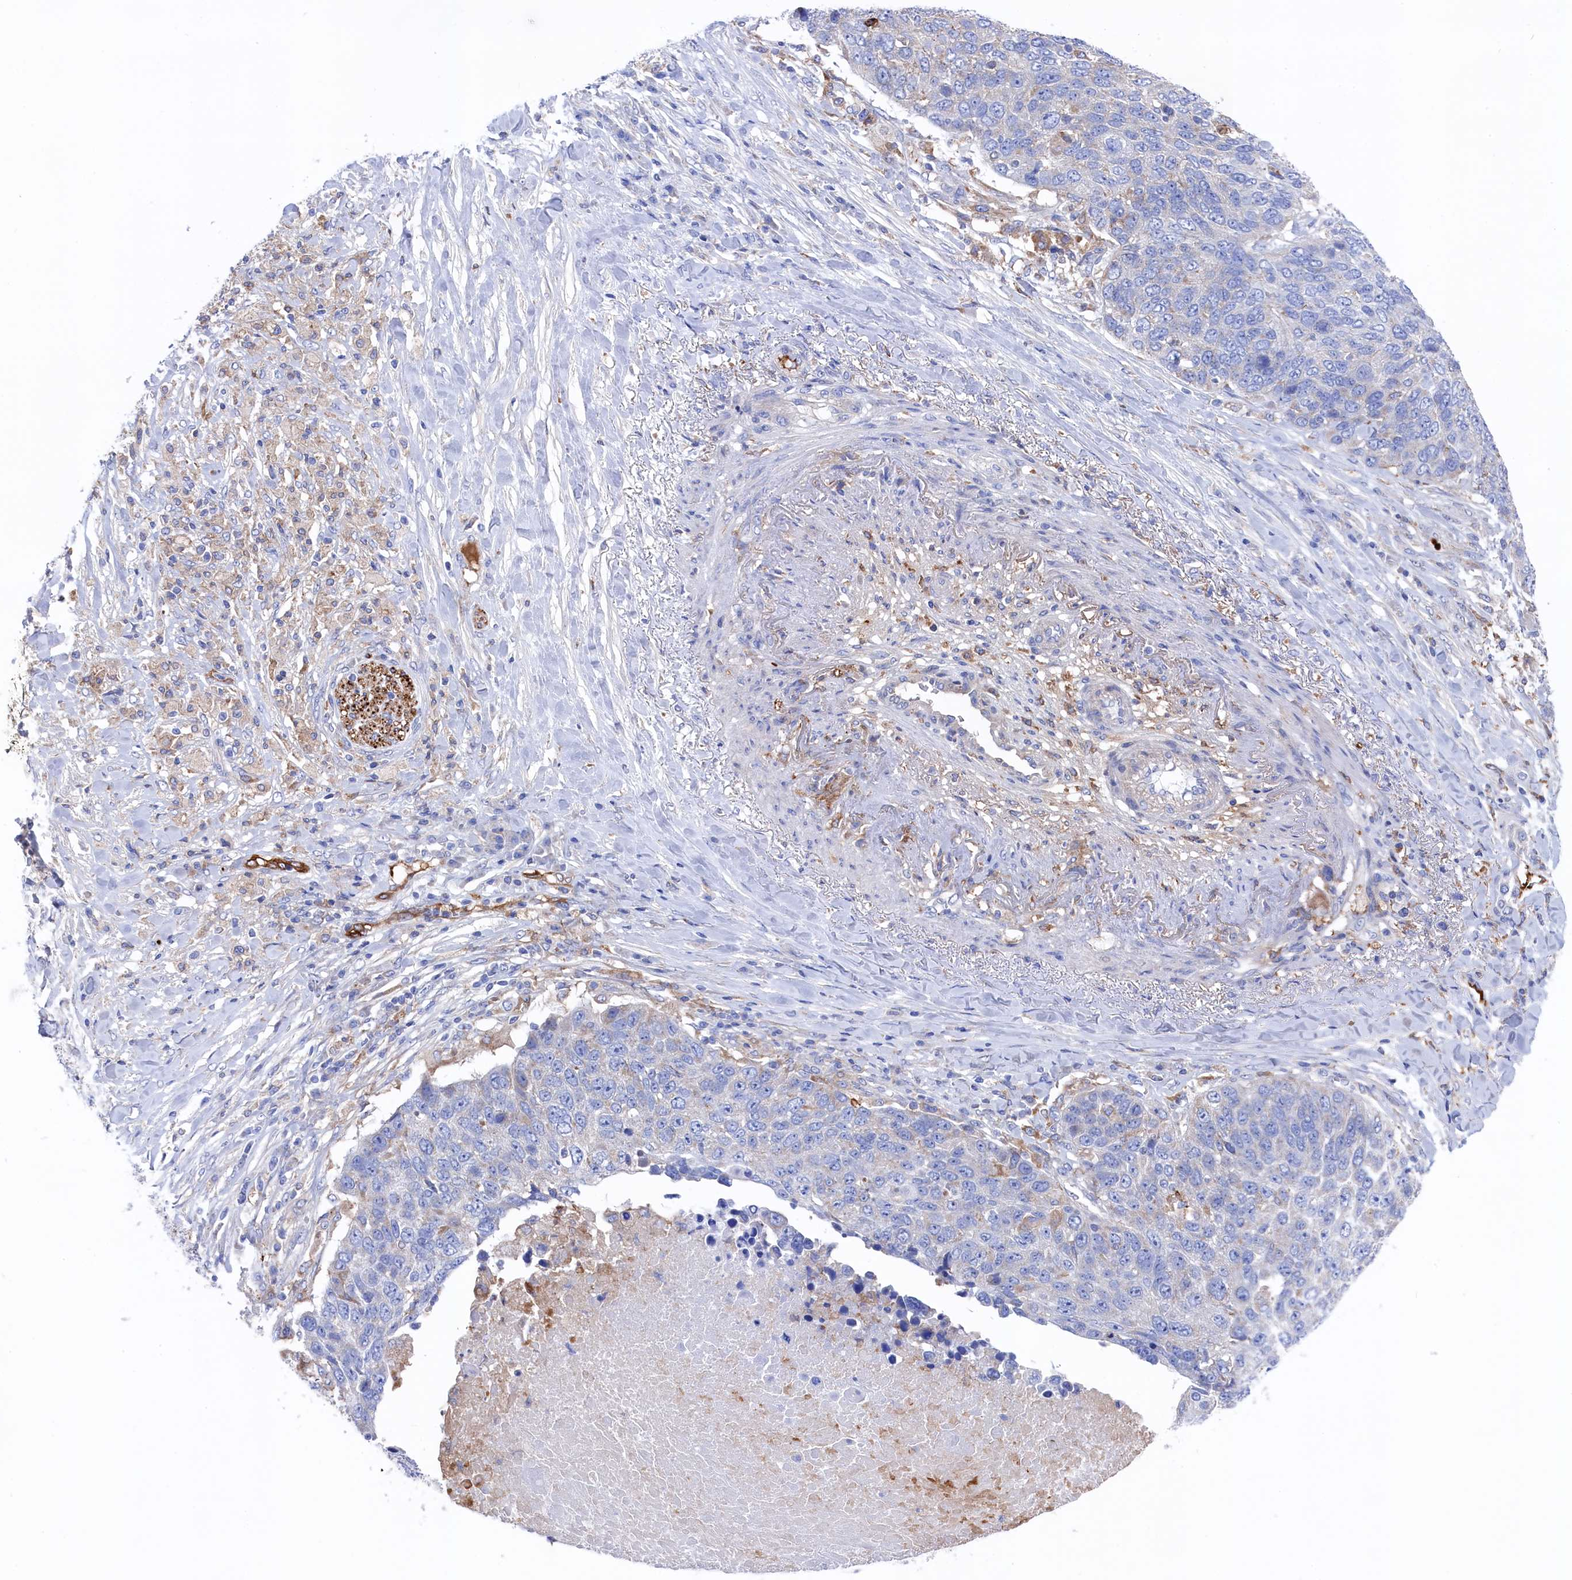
{"staining": {"intensity": "negative", "quantity": "none", "location": "none"}, "tissue": "lung cancer", "cell_type": "Tumor cells", "image_type": "cancer", "snomed": [{"axis": "morphology", "description": "Normal tissue, NOS"}, {"axis": "morphology", "description": "Squamous cell carcinoma, NOS"}, {"axis": "topography", "description": "Lymph node"}, {"axis": "topography", "description": "Lung"}], "caption": "This is an immunohistochemistry micrograph of lung cancer. There is no positivity in tumor cells.", "gene": "C12orf73", "patient": {"sex": "male", "age": 66}}